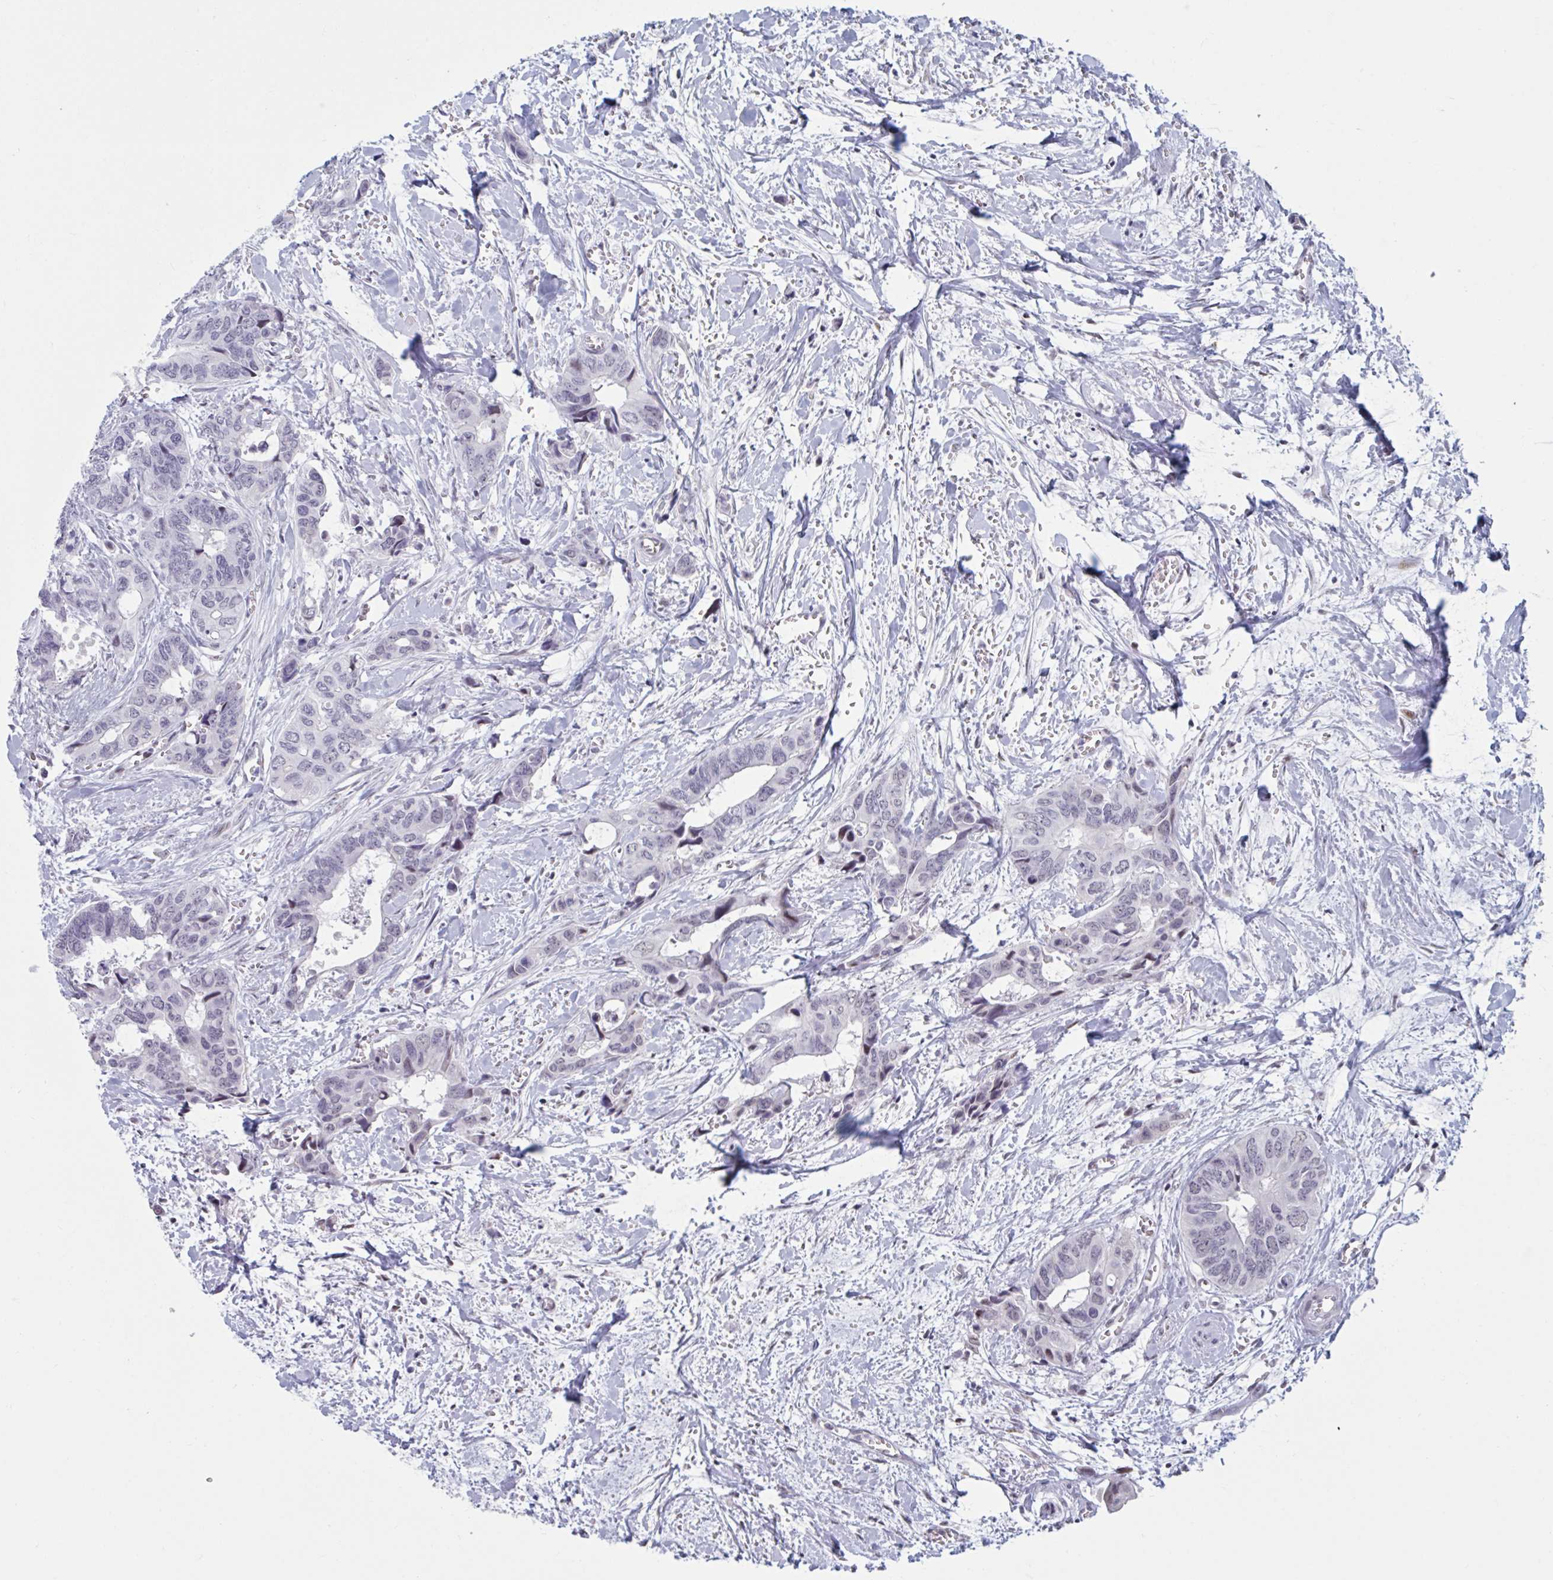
{"staining": {"intensity": "negative", "quantity": "none", "location": "none"}, "tissue": "colorectal cancer", "cell_type": "Tumor cells", "image_type": "cancer", "snomed": [{"axis": "morphology", "description": "Adenocarcinoma, NOS"}, {"axis": "topography", "description": "Rectum"}], "caption": "IHC of colorectal cancer (adenocarcinoma) exhibits no positivity in tumor cells.", "gene": "HSD17B6", "patient": {"sex": "male", "age": 76}}